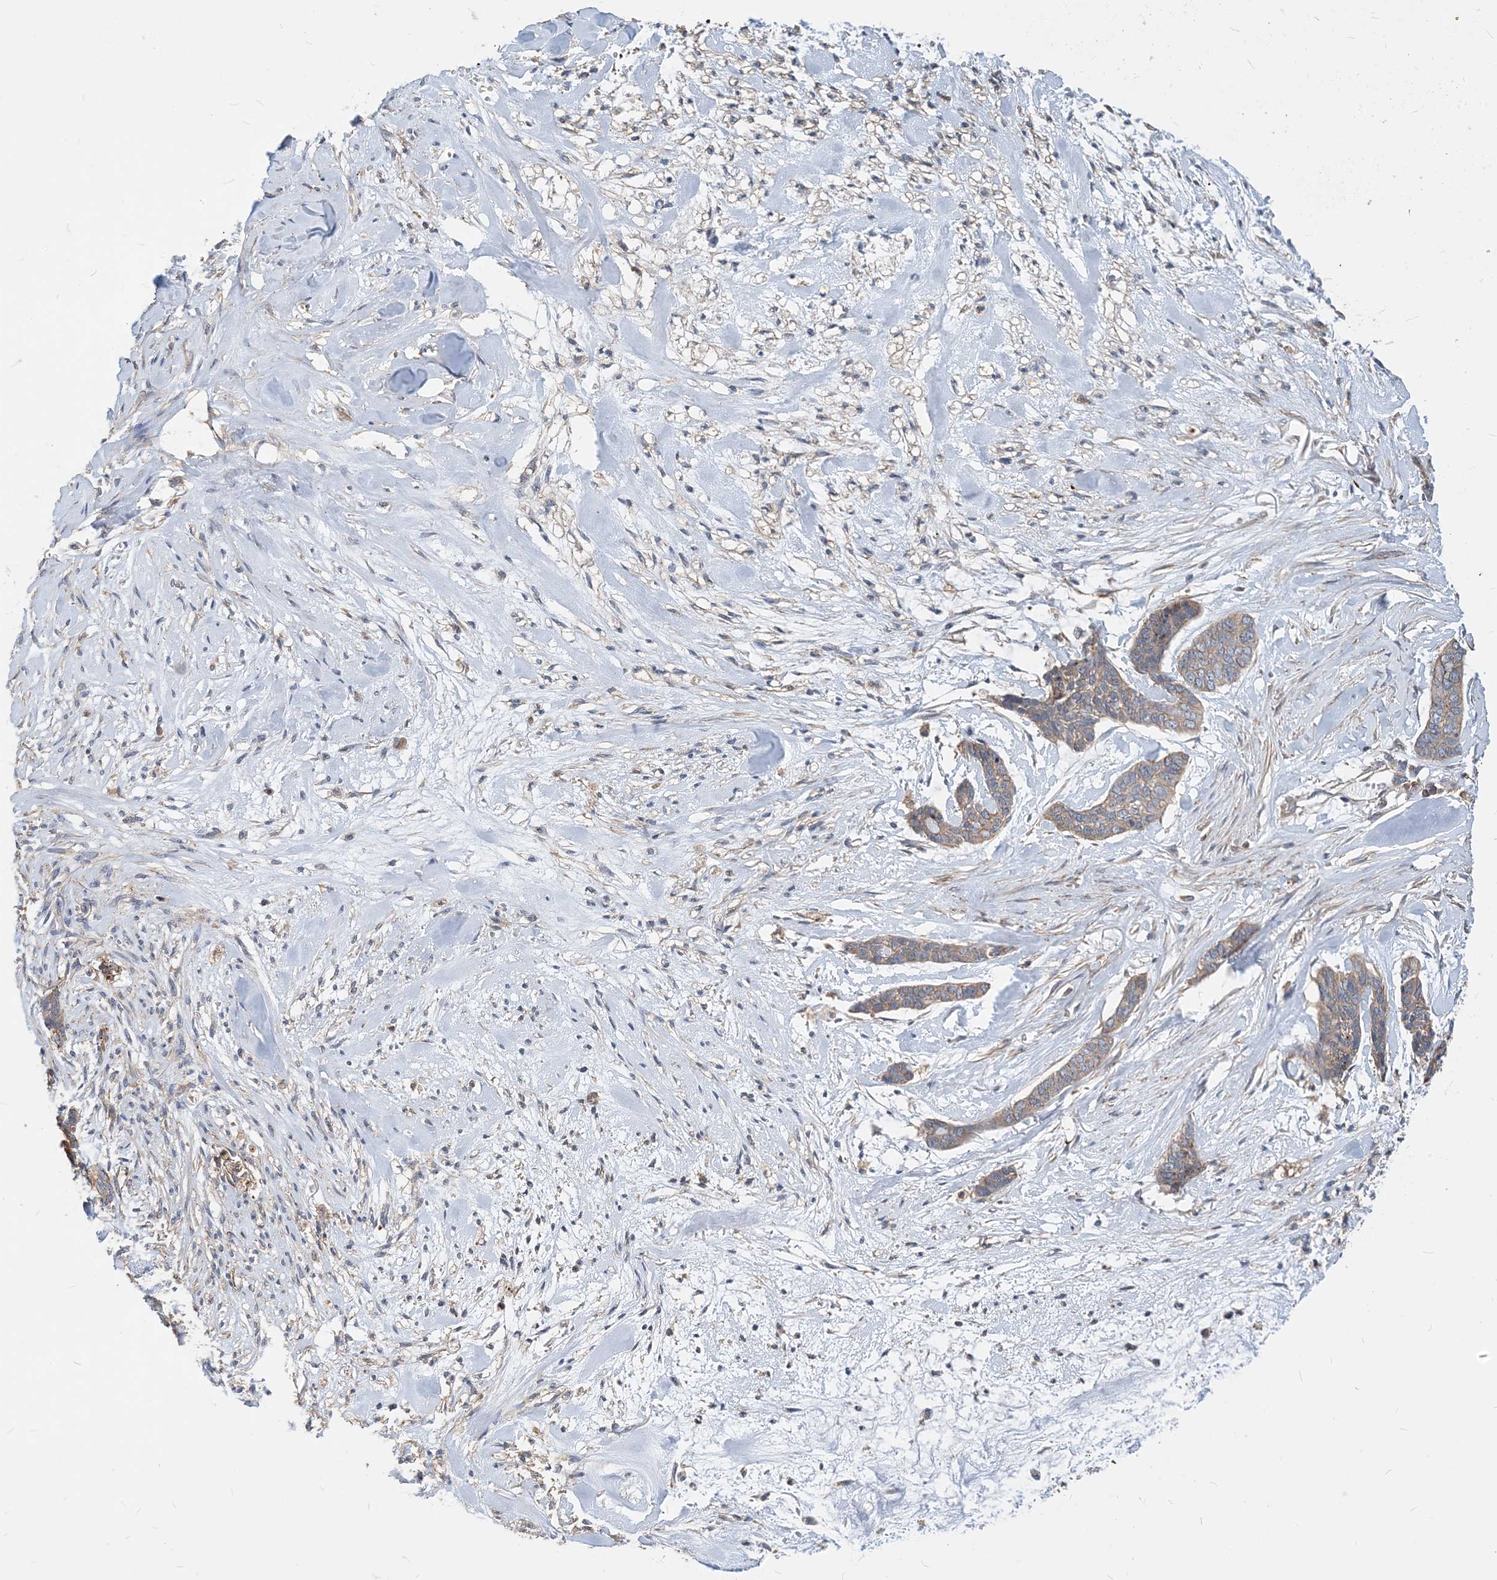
{"staining": {"intensity": "weak", "quantity": ">75%", "location": "cytoplasmic/membranous"}, "tissue": "skin cancer", "cell_type": "Tumor cells", "image_type": "cancer", "snomed": [{"axis": "morphology", "description": "Basal cell carcinoma"}, {"axis": "topography", "description": "Skin"}], "caption": "Immunohistochemistry (DAB (3,3'-diaminobenzidine)) staining of human skin cancer demonstrates weak cytoplasmic/membranous protein expression in about >75% of tumor cells.", "gene": "PARVG", "patient": {"sex": "female", "age": 64}}